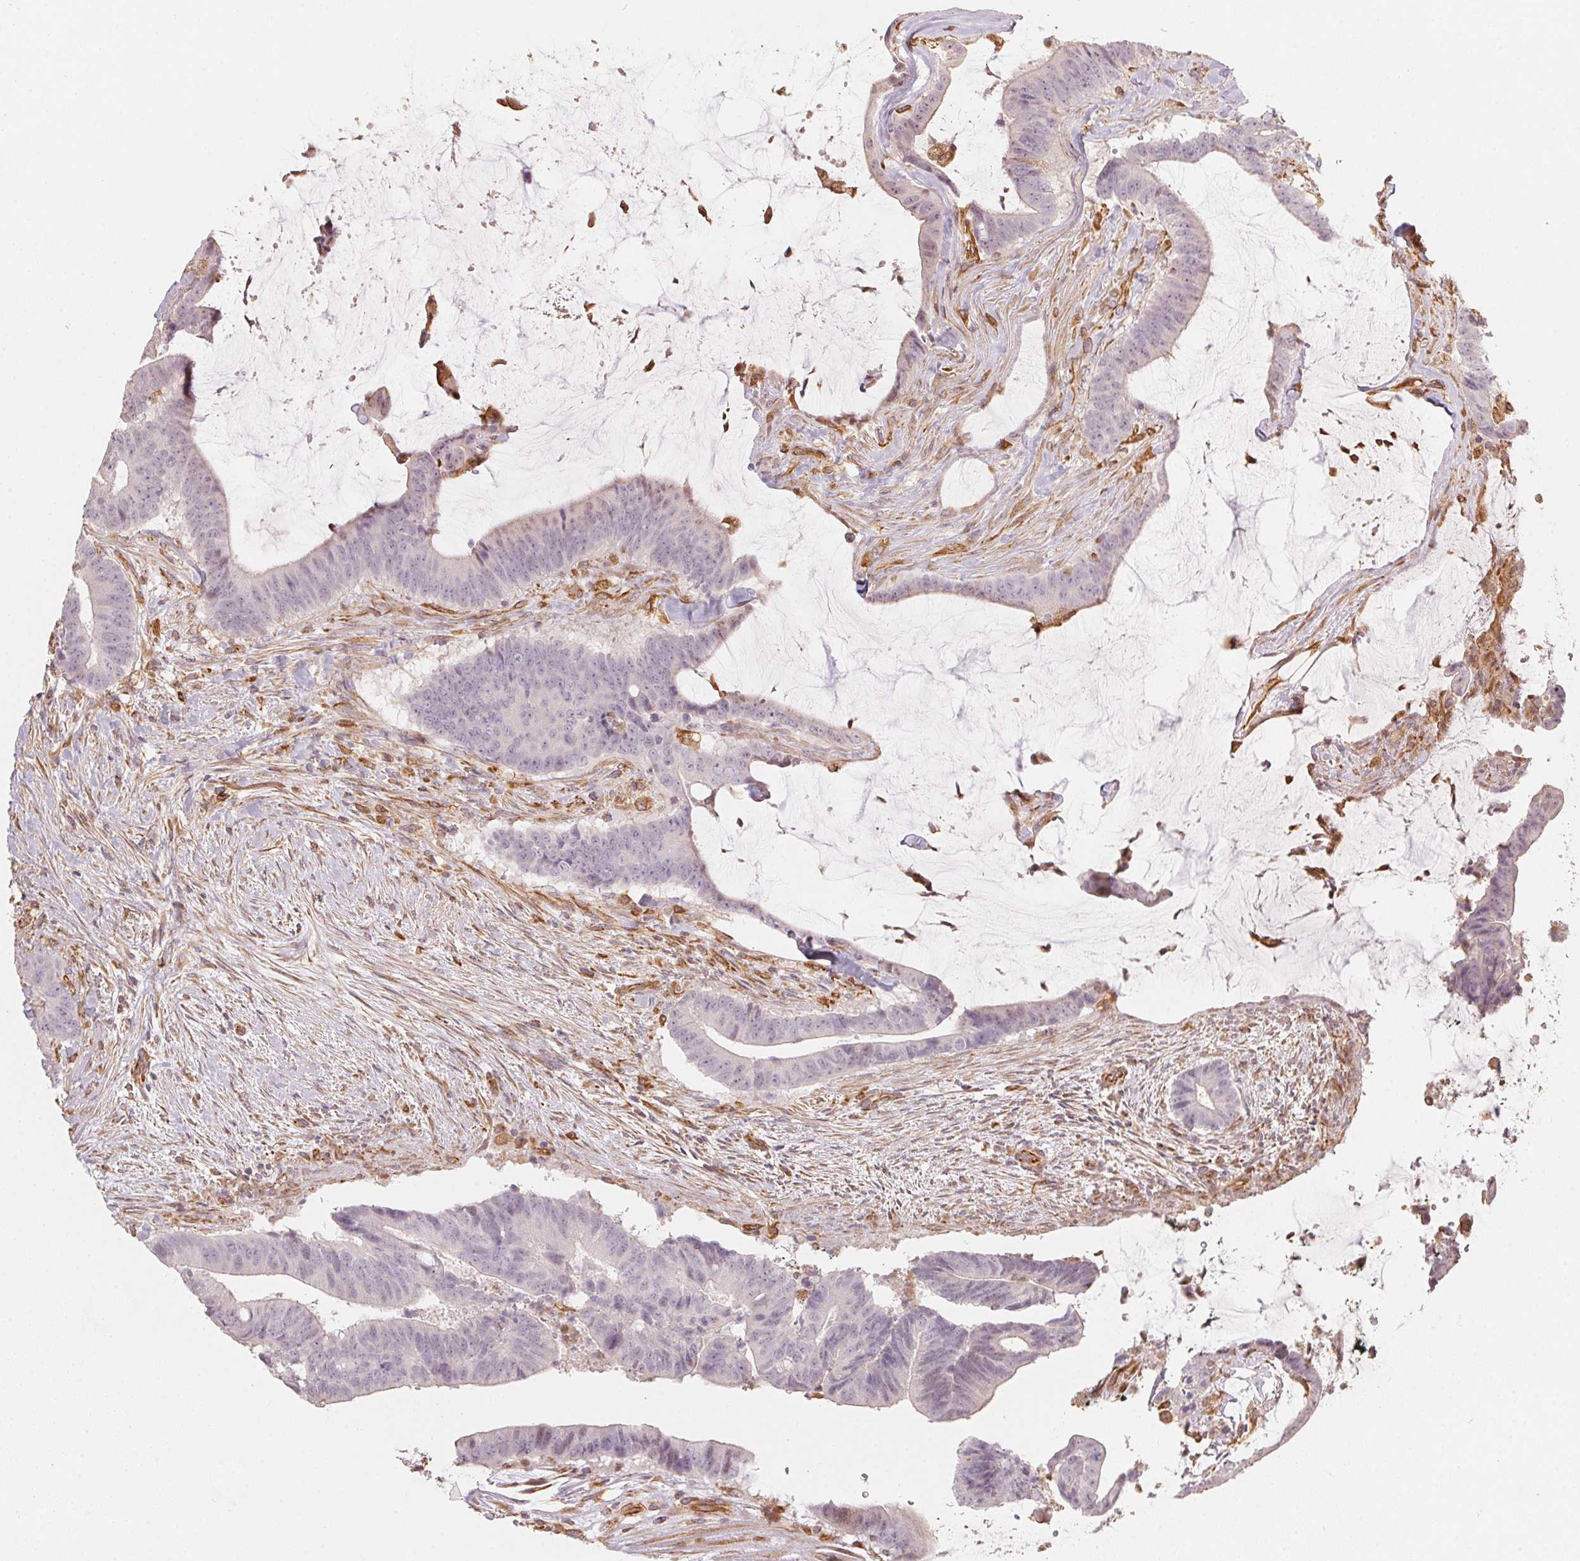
{"staining": {"intensity": "negative", "quantity": "none", "location": "none"}, "tissue": "colorectal cancer", "cell_type": "Tumor cells", "image_type": "cancer", "snomed": [{"axis": "morphology", "description": "Adenocarcinoma, NOS"}, {"axis": "topography", "description": "Colon"}], "caption": "Immunohistochemistry of colorectal cancer (adenocarcinoma) reveals no expression in tumor cells.", "gene": "FOXR2", "patient": {"sex": "female", "age": 43}}